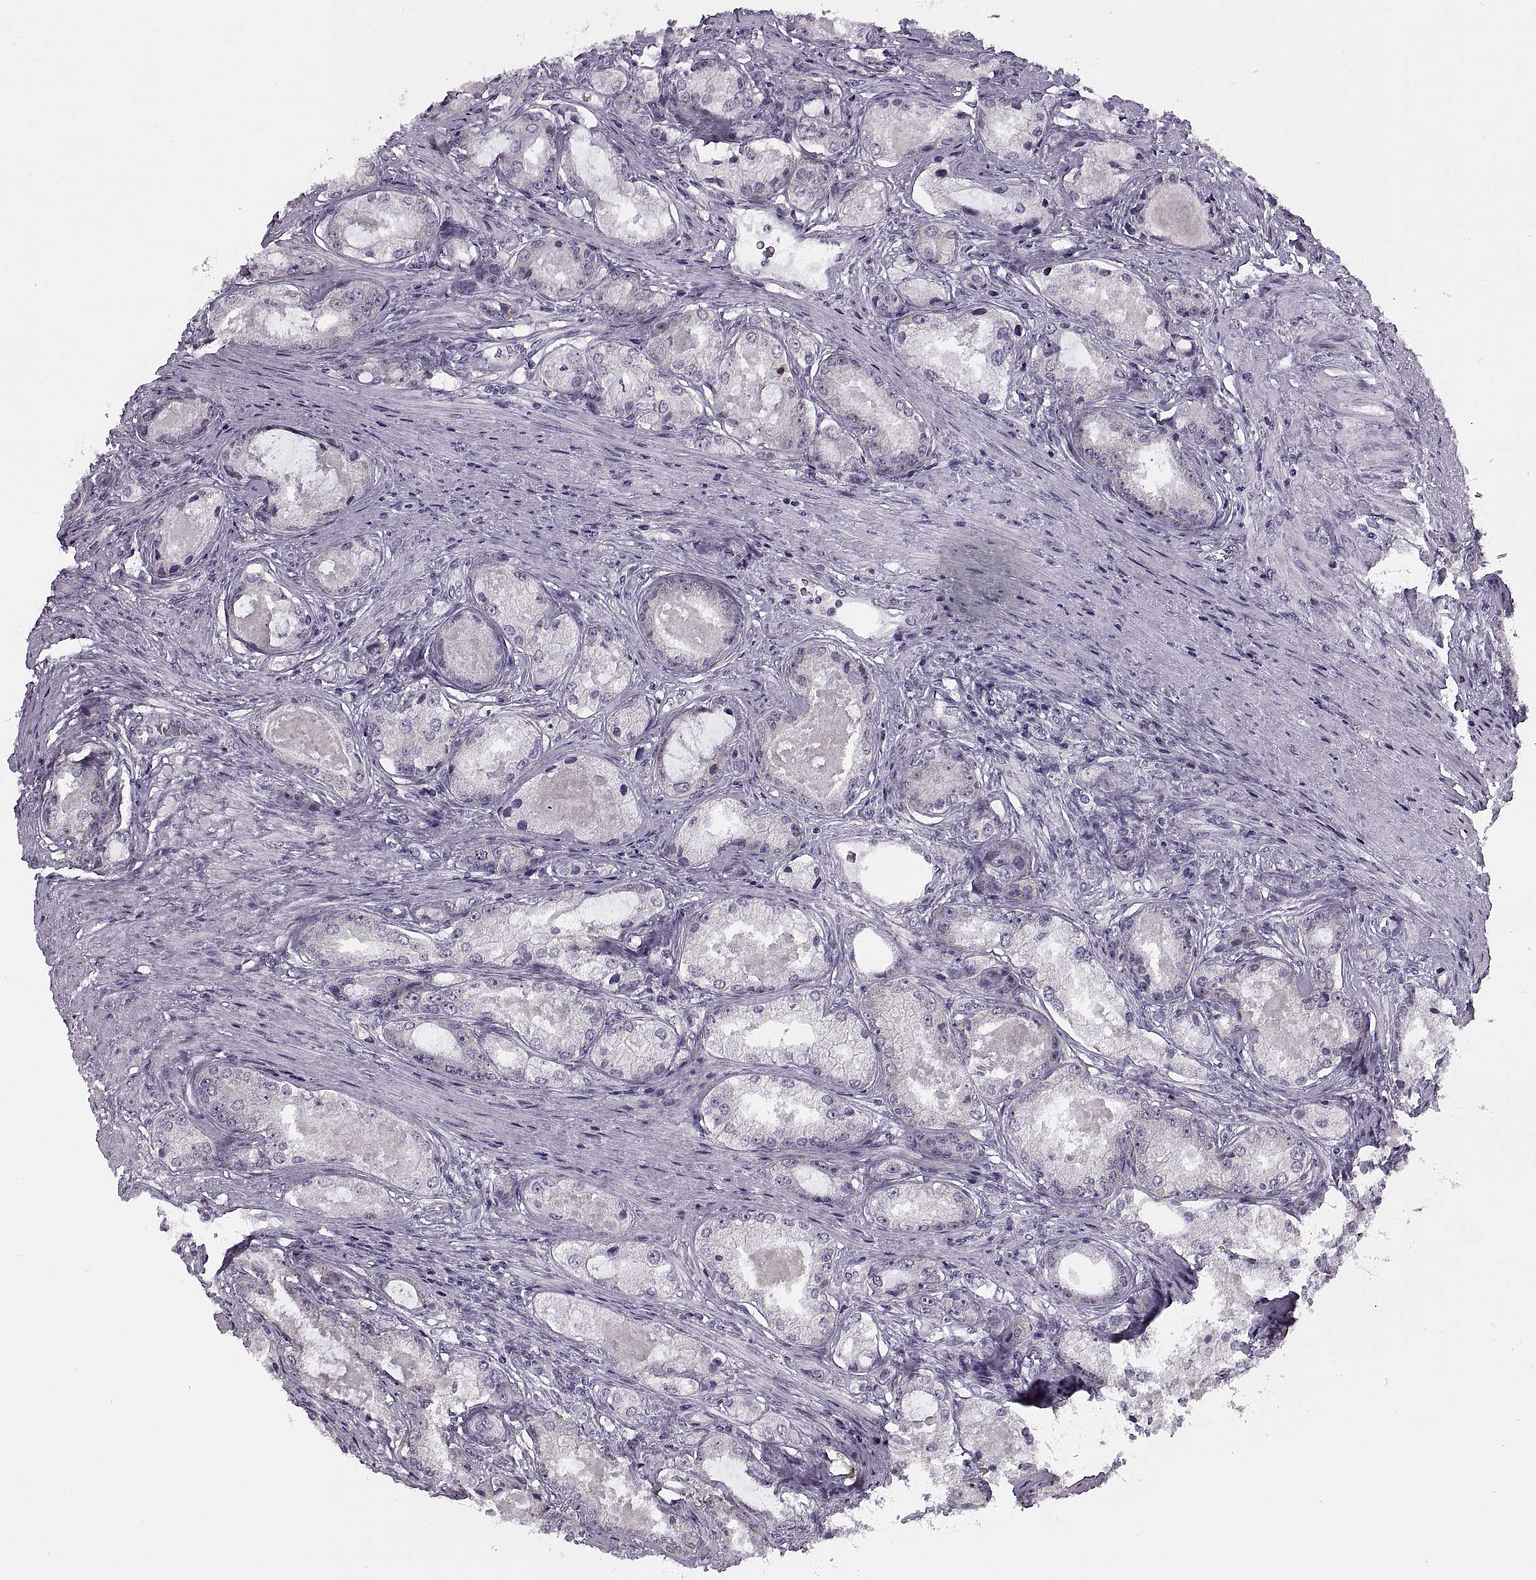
{"staining": {"intensity": "negative", "quantity": "none", "location": "none"}, "tissue": "prostate cancer", "cell_type": "Tumor cells", "image_type": "cancer", "snomed": [{"axis": "morphology", "description": "Adenocarcinoma, Low grade"}, {"axis": "topography", "description": "Prostate"}], "caption": "An image of prostate cancer (adenocarcinoma (low-grade)) stained for a protein displays no brown staining in tumor cells.", "gene": "TBC1D3G", "patient": {"sex": "male", "age": 68}}